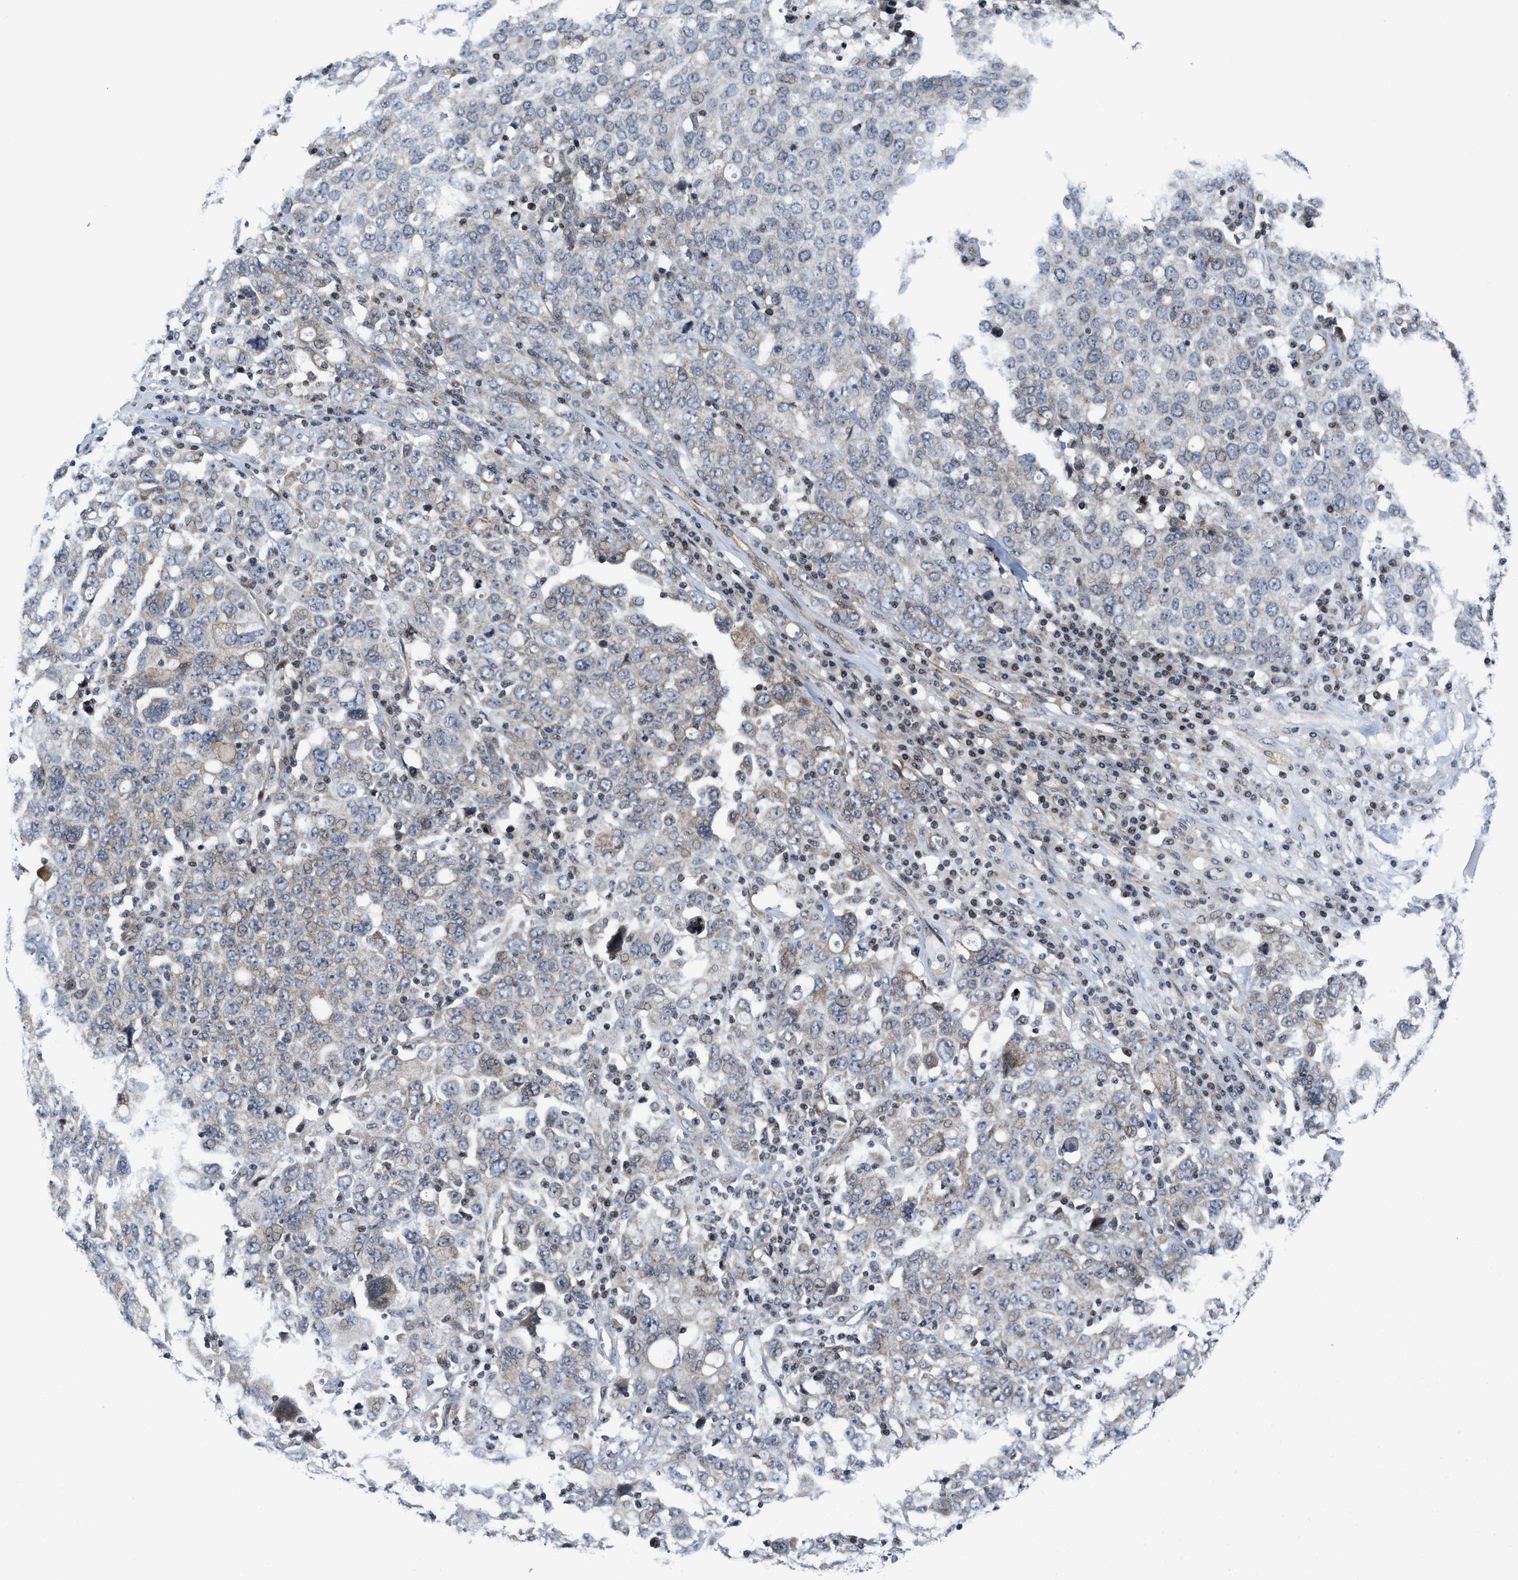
{"staining": {"intensity": "weak", "quantity": "<25%", "location": "cytoplasmic/membranous"}, "tissue": "ovarian cancer", "cell_type": "Tumor cells", "image_type": "cancer", "snomed": [{"axis": "morphology", "description": "Carcinoma, endometroid"}, {"axis": "topography", "description": "Ovary"}], "caption": "Image shows no significant protein positivity in tumor cells of ovarian endometroid carcinoma.", "gene": "TGFB1I1", "patient": {"sex": "female", "age": 62}}